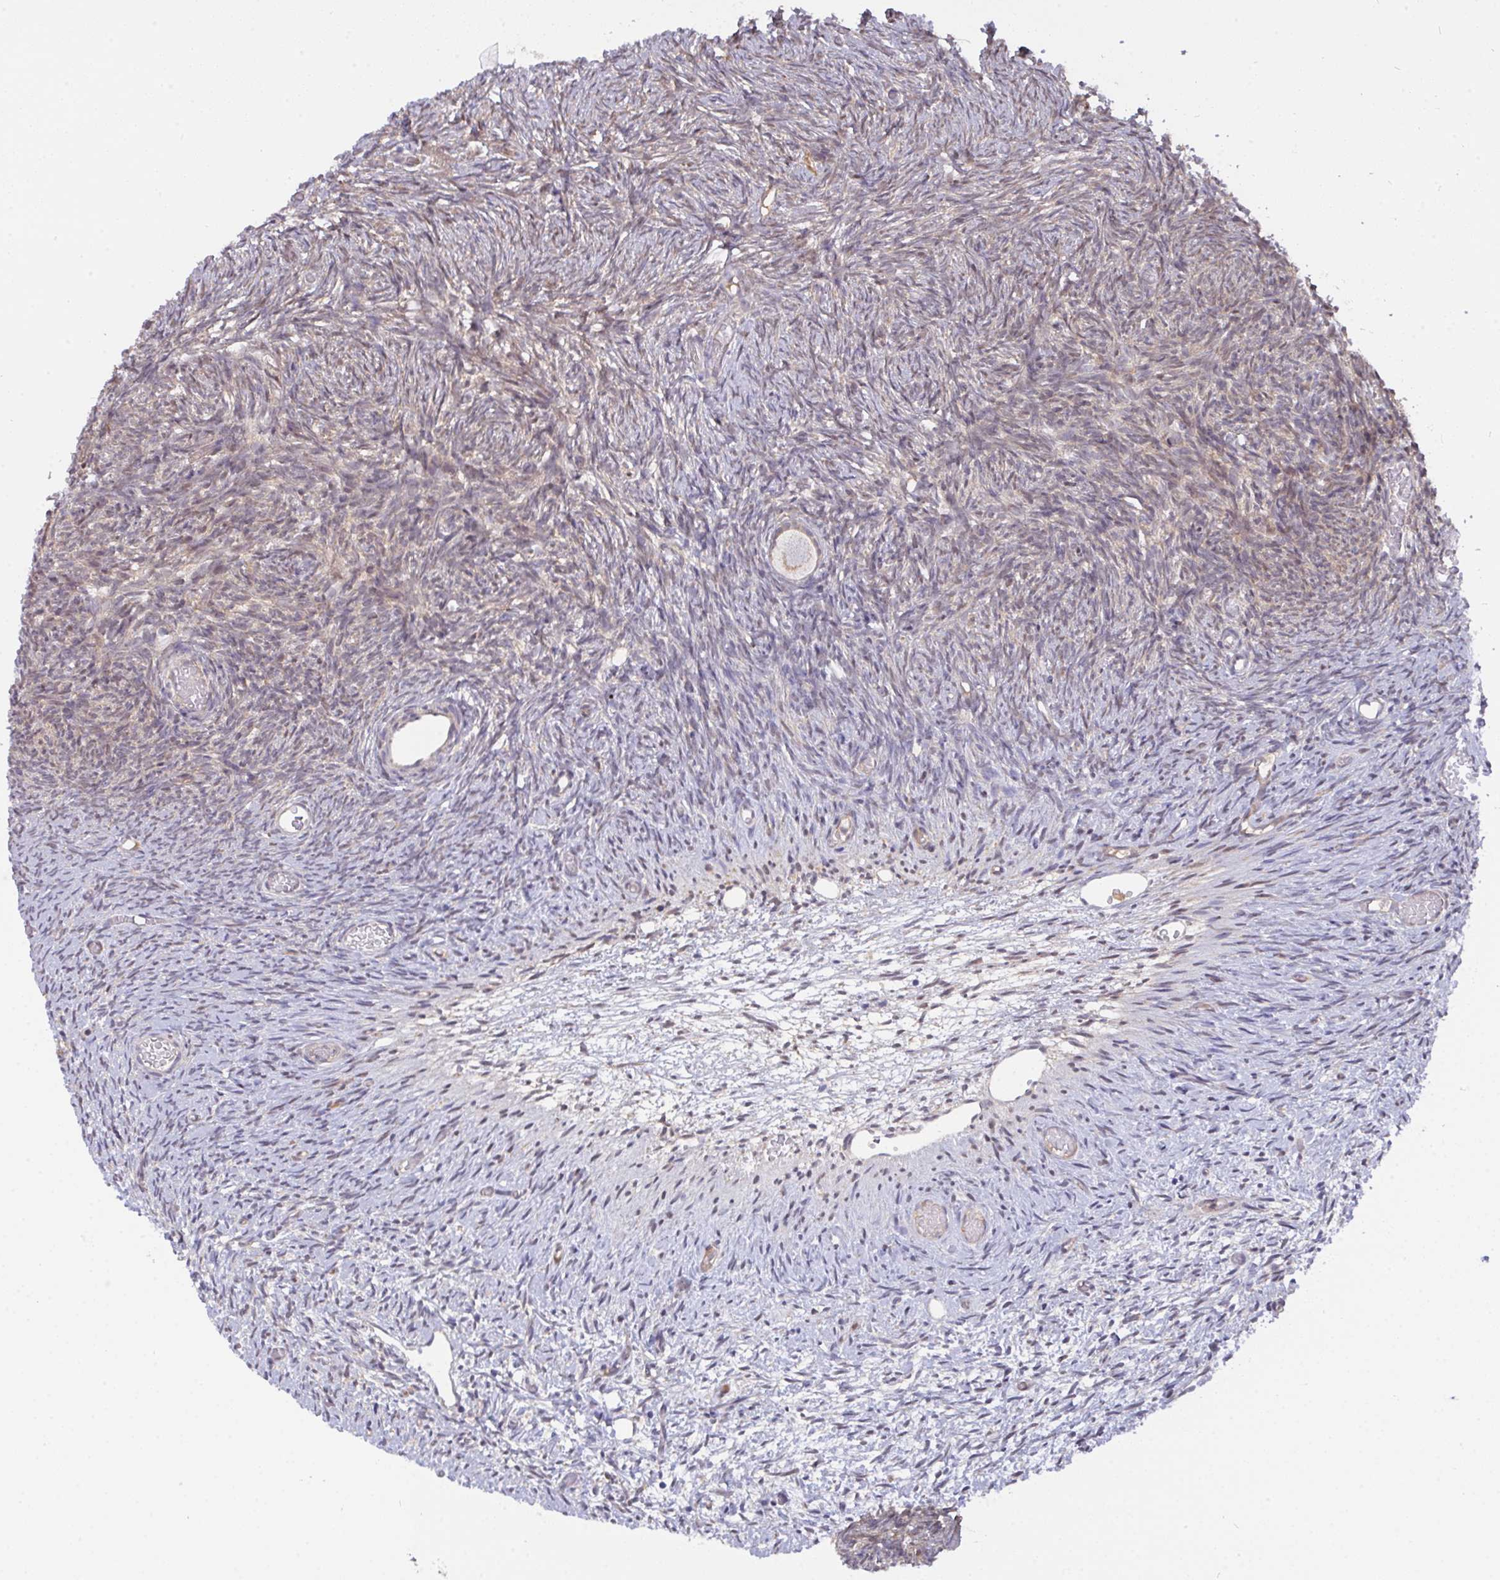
{"staining": {"intensity": "moderate", "quantity": ">75%", "location": "cytoplasmic/membranous"}, "tissue": "ovary", "cell_type": "Follicle cells", "image_type": "normal", "snomed": [{"axis": "morphology", "description": "Normal tissue, NOS"}, {"axis": "topography", "description": "Ovary"}], "caption": "Protein staining reveals moderate cytoplasmic/membranous staining in approximately >75% of follicle cells in benign ovary.", "gene": "L3HYPDH", "patient": {"sex": "female", "age": 39}}